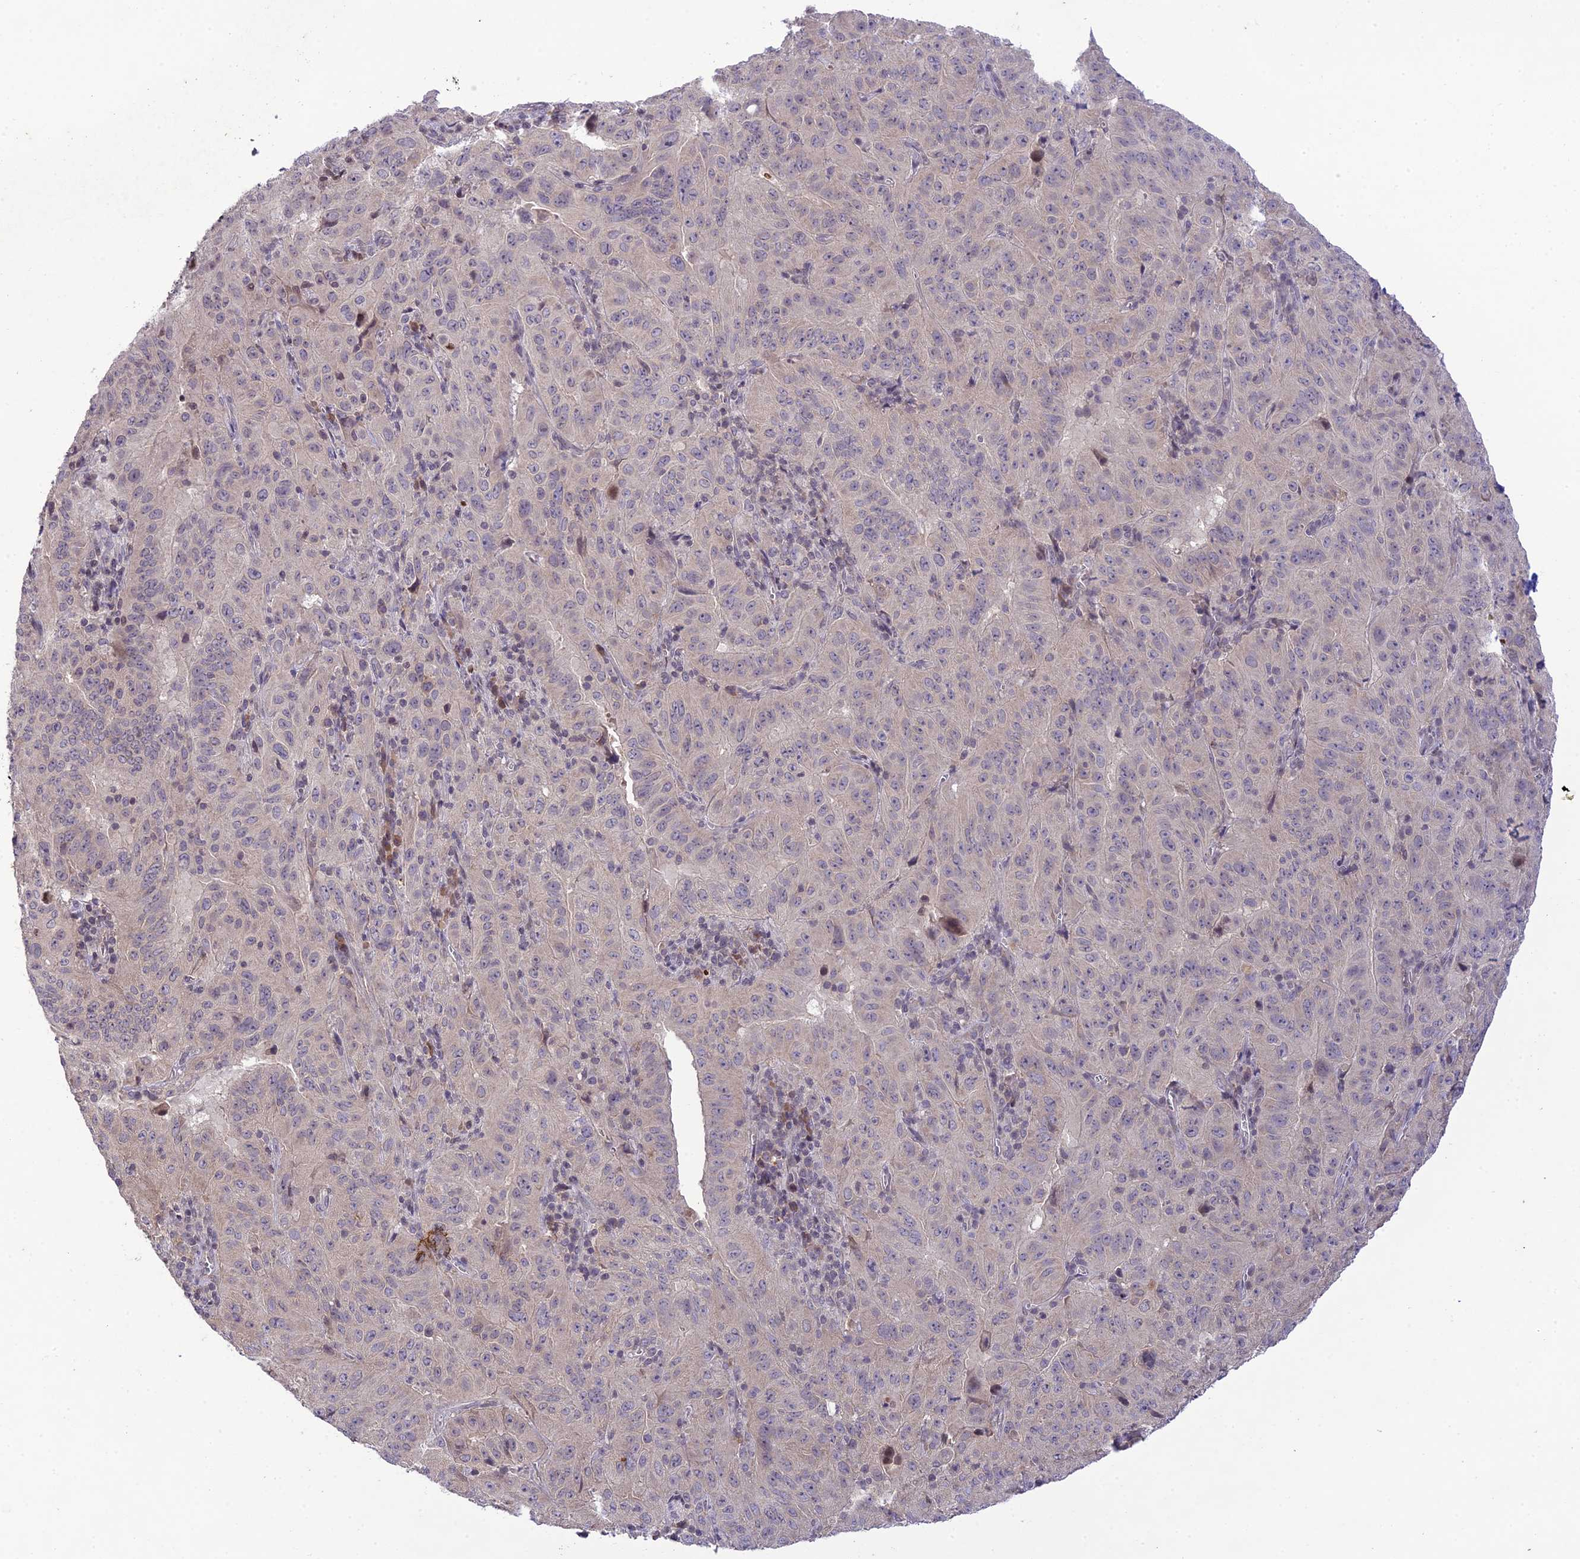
{"staining": {"intensity": "negative", "quantity": "none", "location": "none"}, "tissue": "pancreatic cancer", "cell_type": "Tumor cells", "image_type": "cancer", "snomed": [{"axis": "morphology", "description": "Adenocarcinoma, NOS"}, {"axis": "topography", "description": "Pancreas"}], "caption": "Immunohistochemistry of human pancreatic adenocarcinoma displays no staining in tumor cells. (DAB IHC with hematoxylin counter stain).", "gene": "TEKT1", "patient": {"sex": "male", "age": 63}}